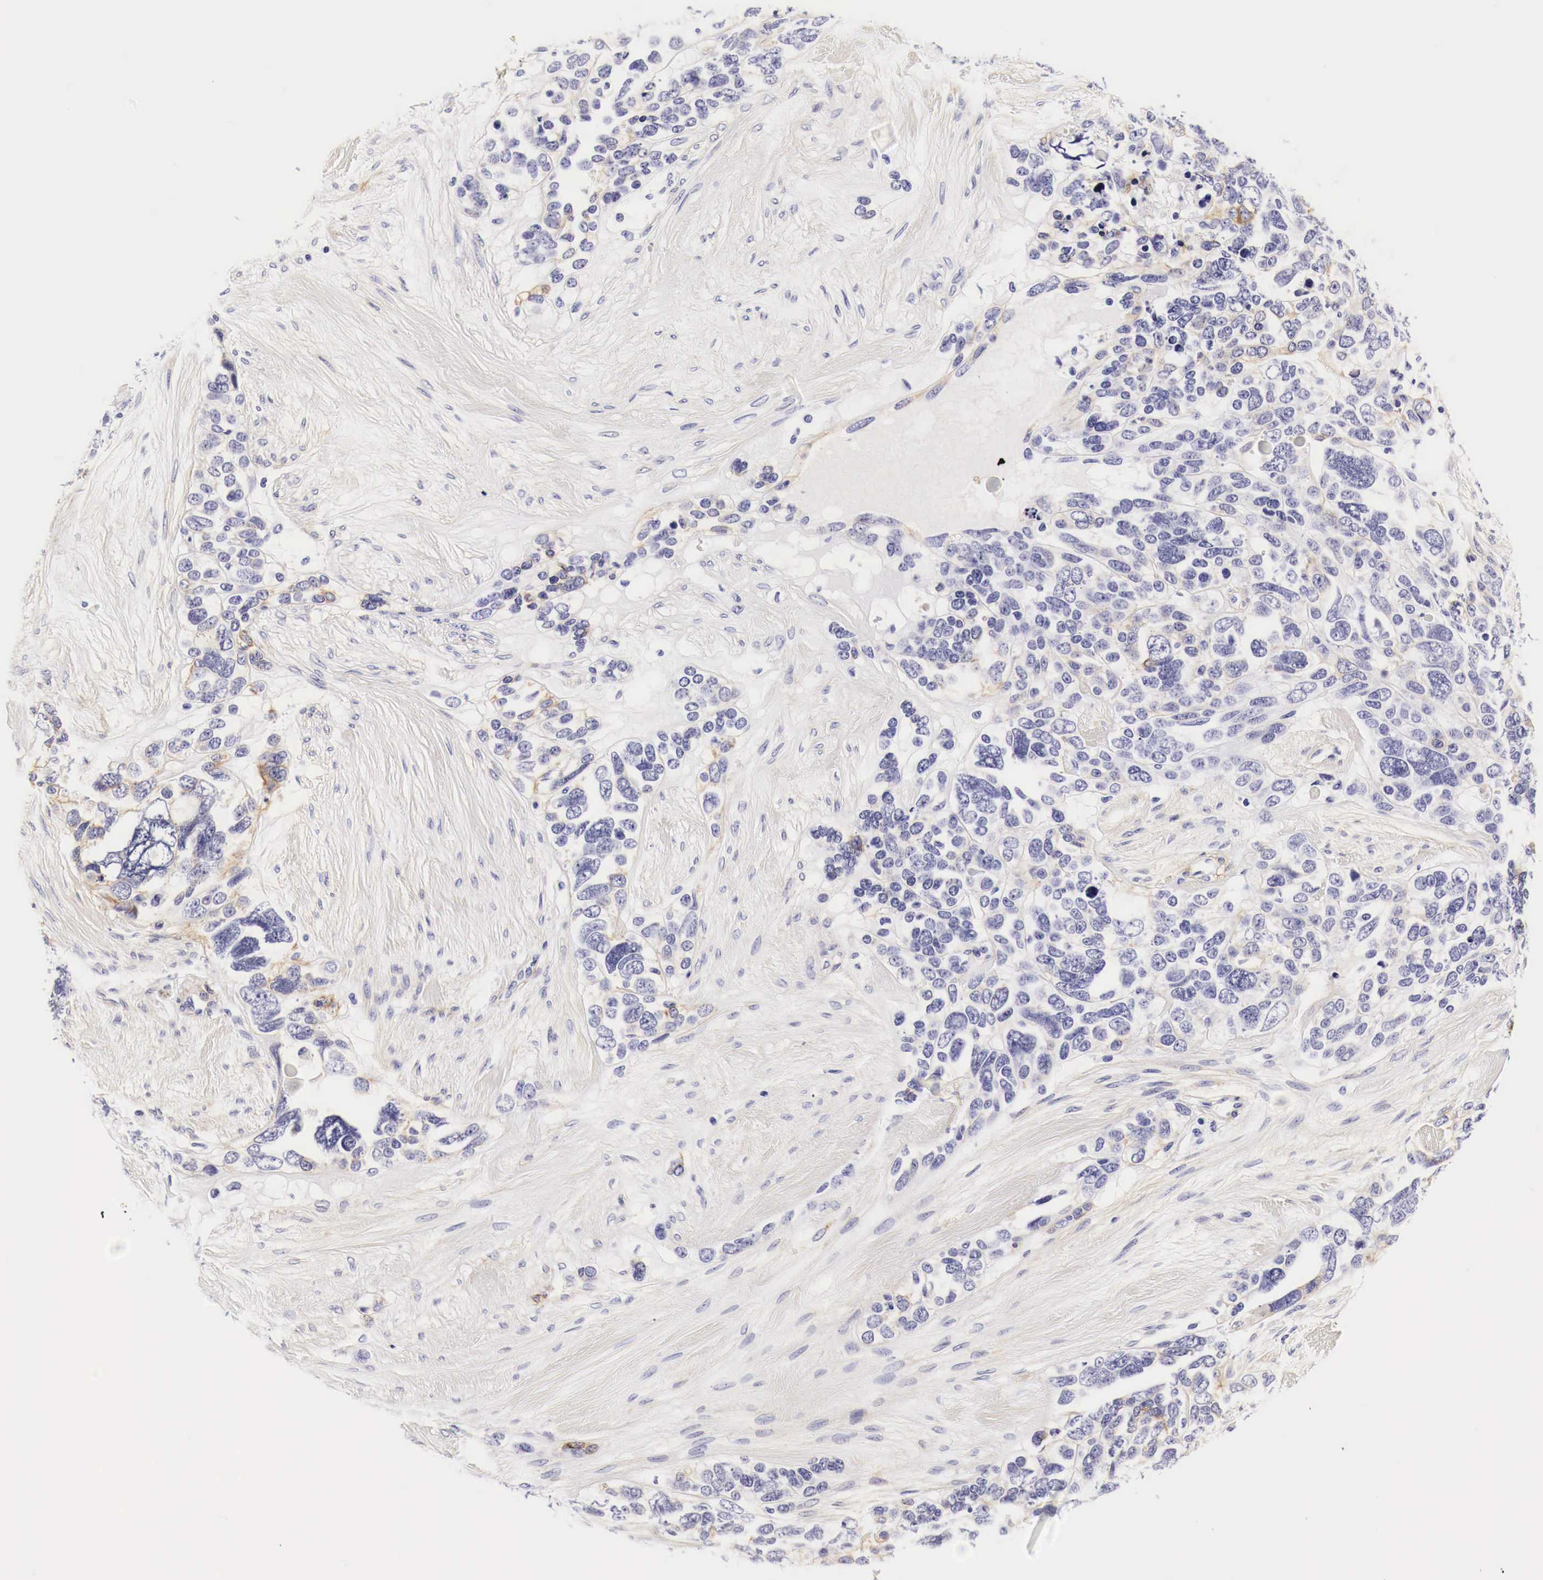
{"staining": {"intensity": "negative", "quantity": "none", "location": "none"}, "tissue": "ovarian cancer", "cell_type": "Tumor cells", "image_type": "cancer", "snomed": [{"axis": "morphology", "description": "Cystadenocarcinoma, serous, NOS"}, {"axis": "topography", "description": "Ovary"}], "caption": "High power microscopy photomicrograph of an IHC histopathology image of ovarian serous cystadenocarcinoma, revealing no significant expression in tumor cells.", "gene": "EGFR", "patient": {"sex": "female", "age": 63}}